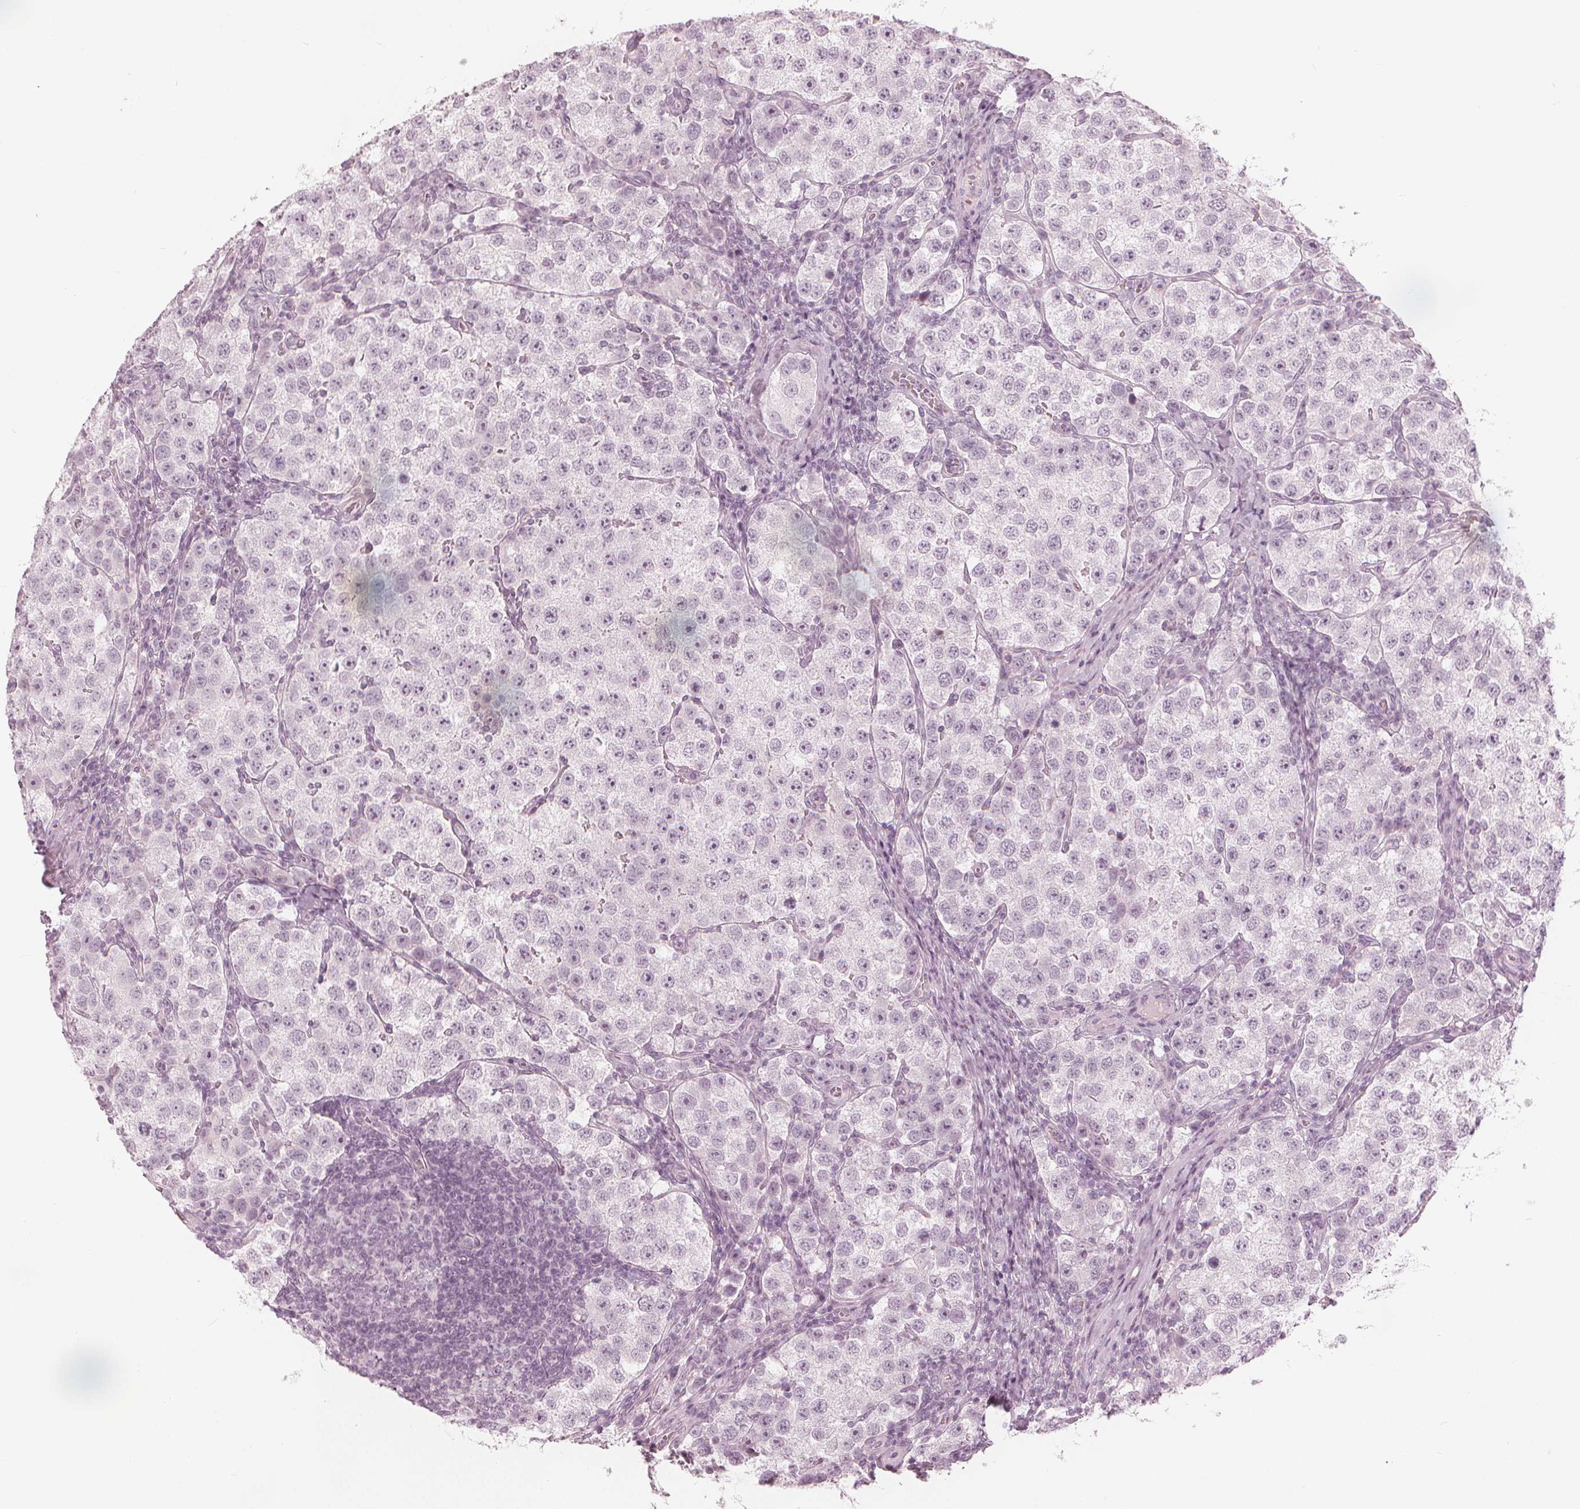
{"staining": {"intensity": "negative", "quantity": "none", "location": "none"}, "tissue": "testis cancer", "cell_type": "Tumor cells", "image_type": "cancer", "snomed": [{"axis": "morphology", "description": "Seminoma, NOS"}, {"axis": "topography", "description": "Testis"}], "caption": "Testis seminoma was stained to show a protein in brown. There is no significant staining in tumor cells.", "gene": "PAEP", "patient": {"sex": "male", "age": 37}}